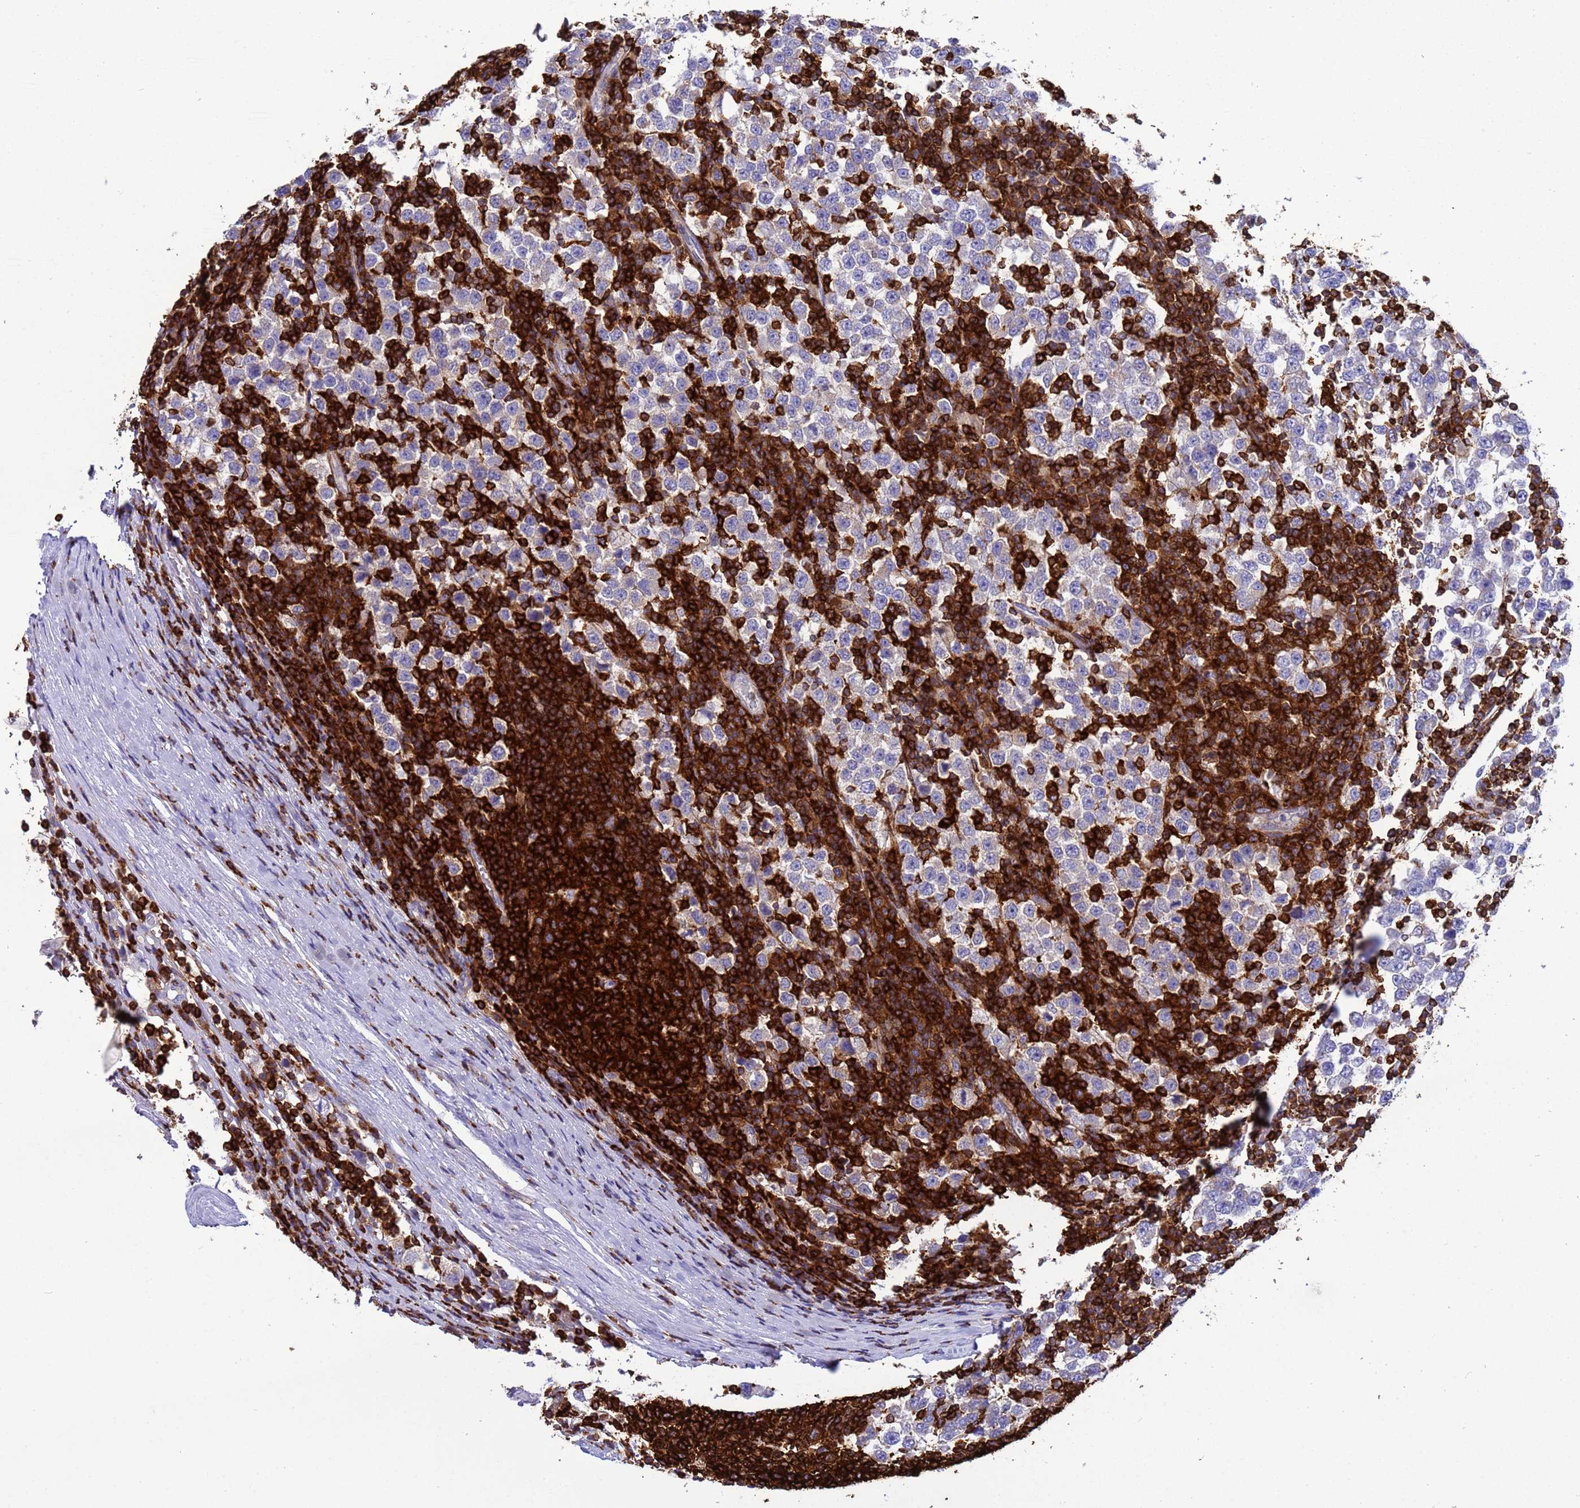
{"staining": {"intensity": "negative", "quantity": "none", "location": "none"}, "tissue": "testis cancer", "cell_type": "Tumor cells", "image_type": "cancer", "snomed": [{"axis": "morphology", "description": "Seminoma, NOS"}, {"axis": "topography", "description": "Testis"}], "caption": "This is an immunohistochemistry photomicrograph of human testis cancer (seminoma). There is no staining in tumor cells.", "gene": "EZR", "patient": {"sex": "male", "age": 65}}